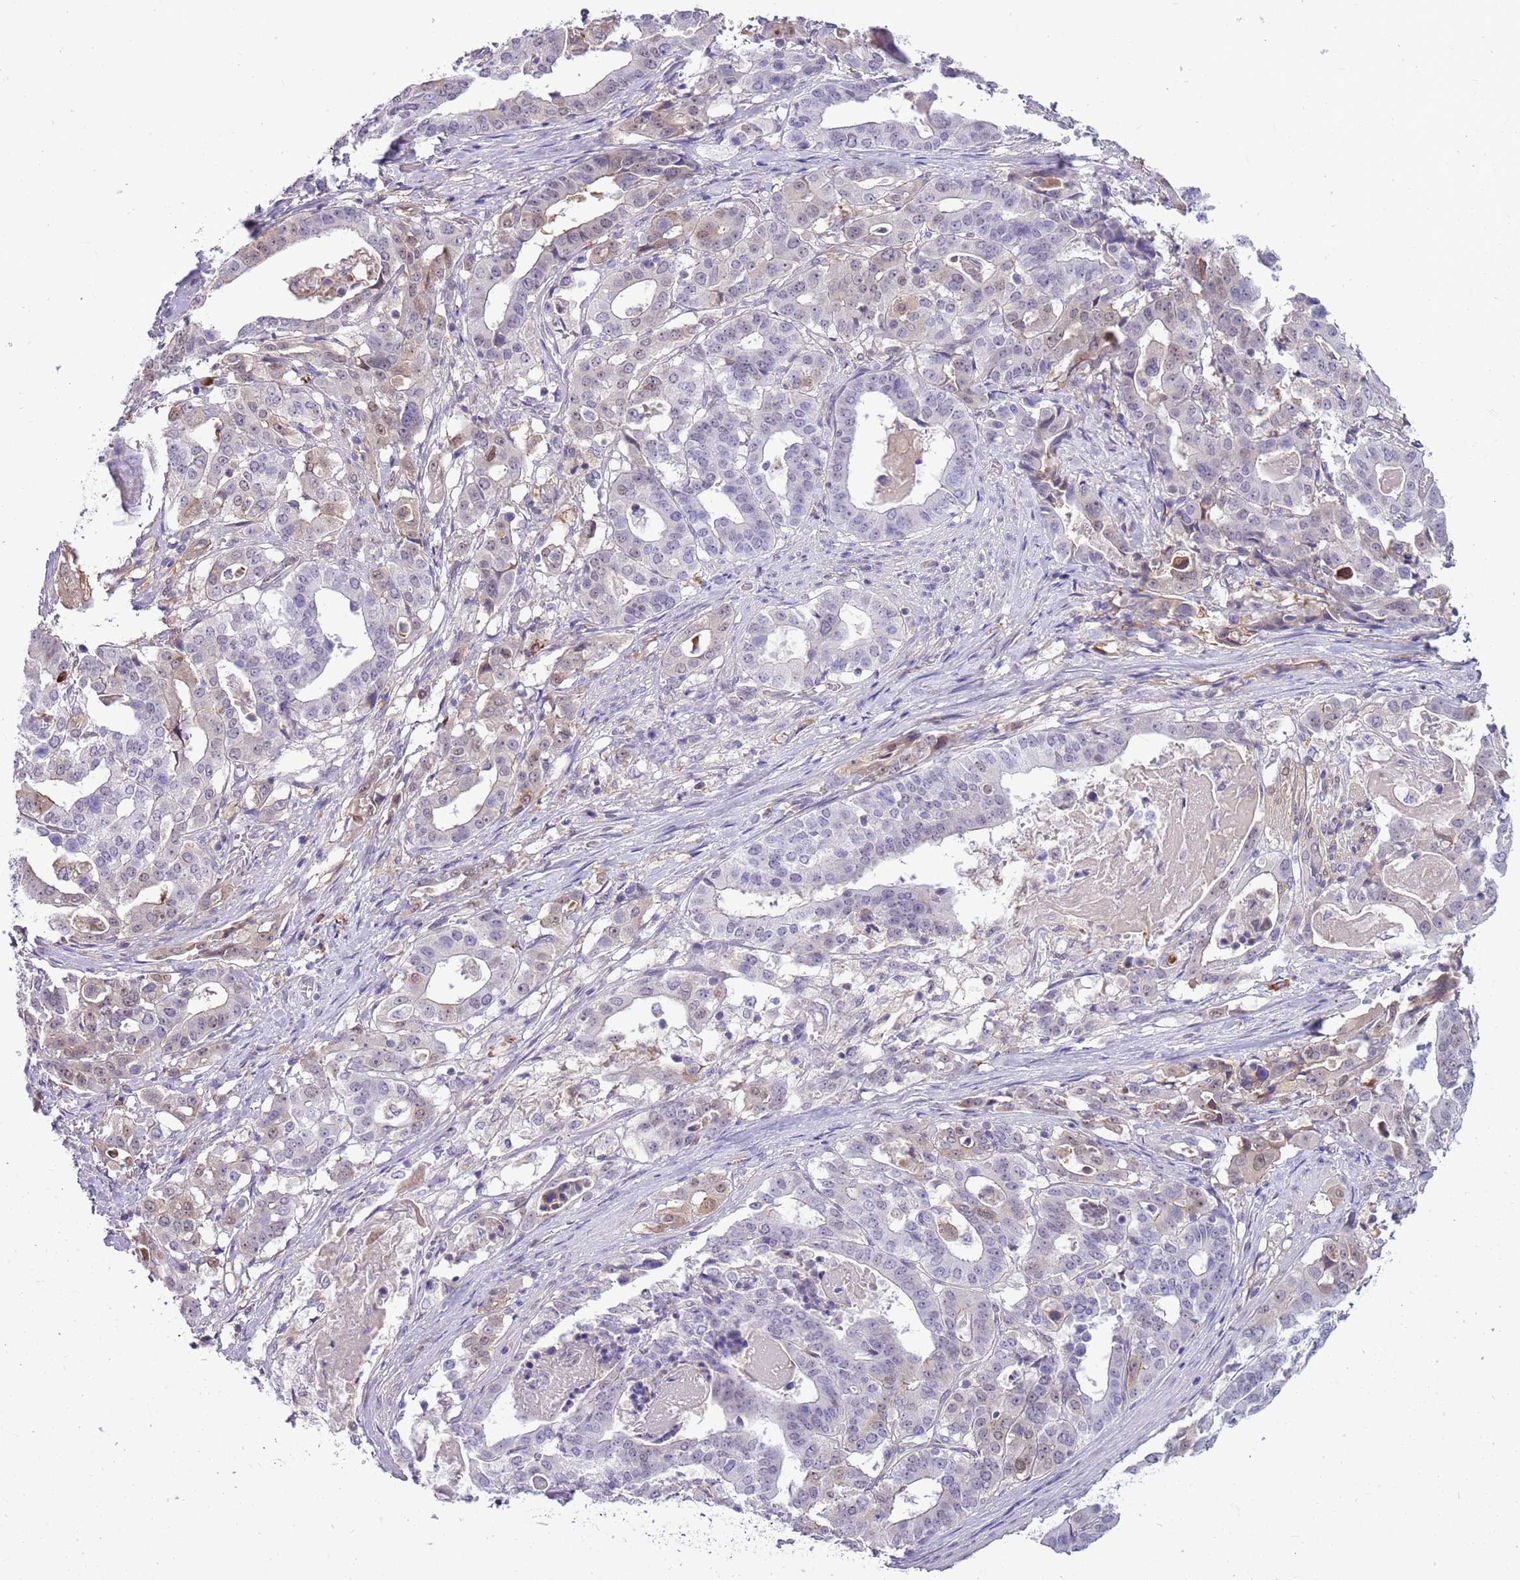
{"staining": {"intensity": "weak", "quantity": "<25%", "location": "nuclear"}, "tissue": "stomach cancer", "cell_type": "Tumor cells", "image_type": "cancer", "snomed": [{"axis": "morphology", "description": "Adenocarcinoma, NOS"}, {"axis": "topography", "description": "Stomach"}], "caption": "High power microscopy micrograph of an immunohistochemistry (IHC) micrograph of stomach cancer, revealing no significant expression in tumor cells.", "gene": "DHX32", "patient": {"sex": "male", "age": 48}}